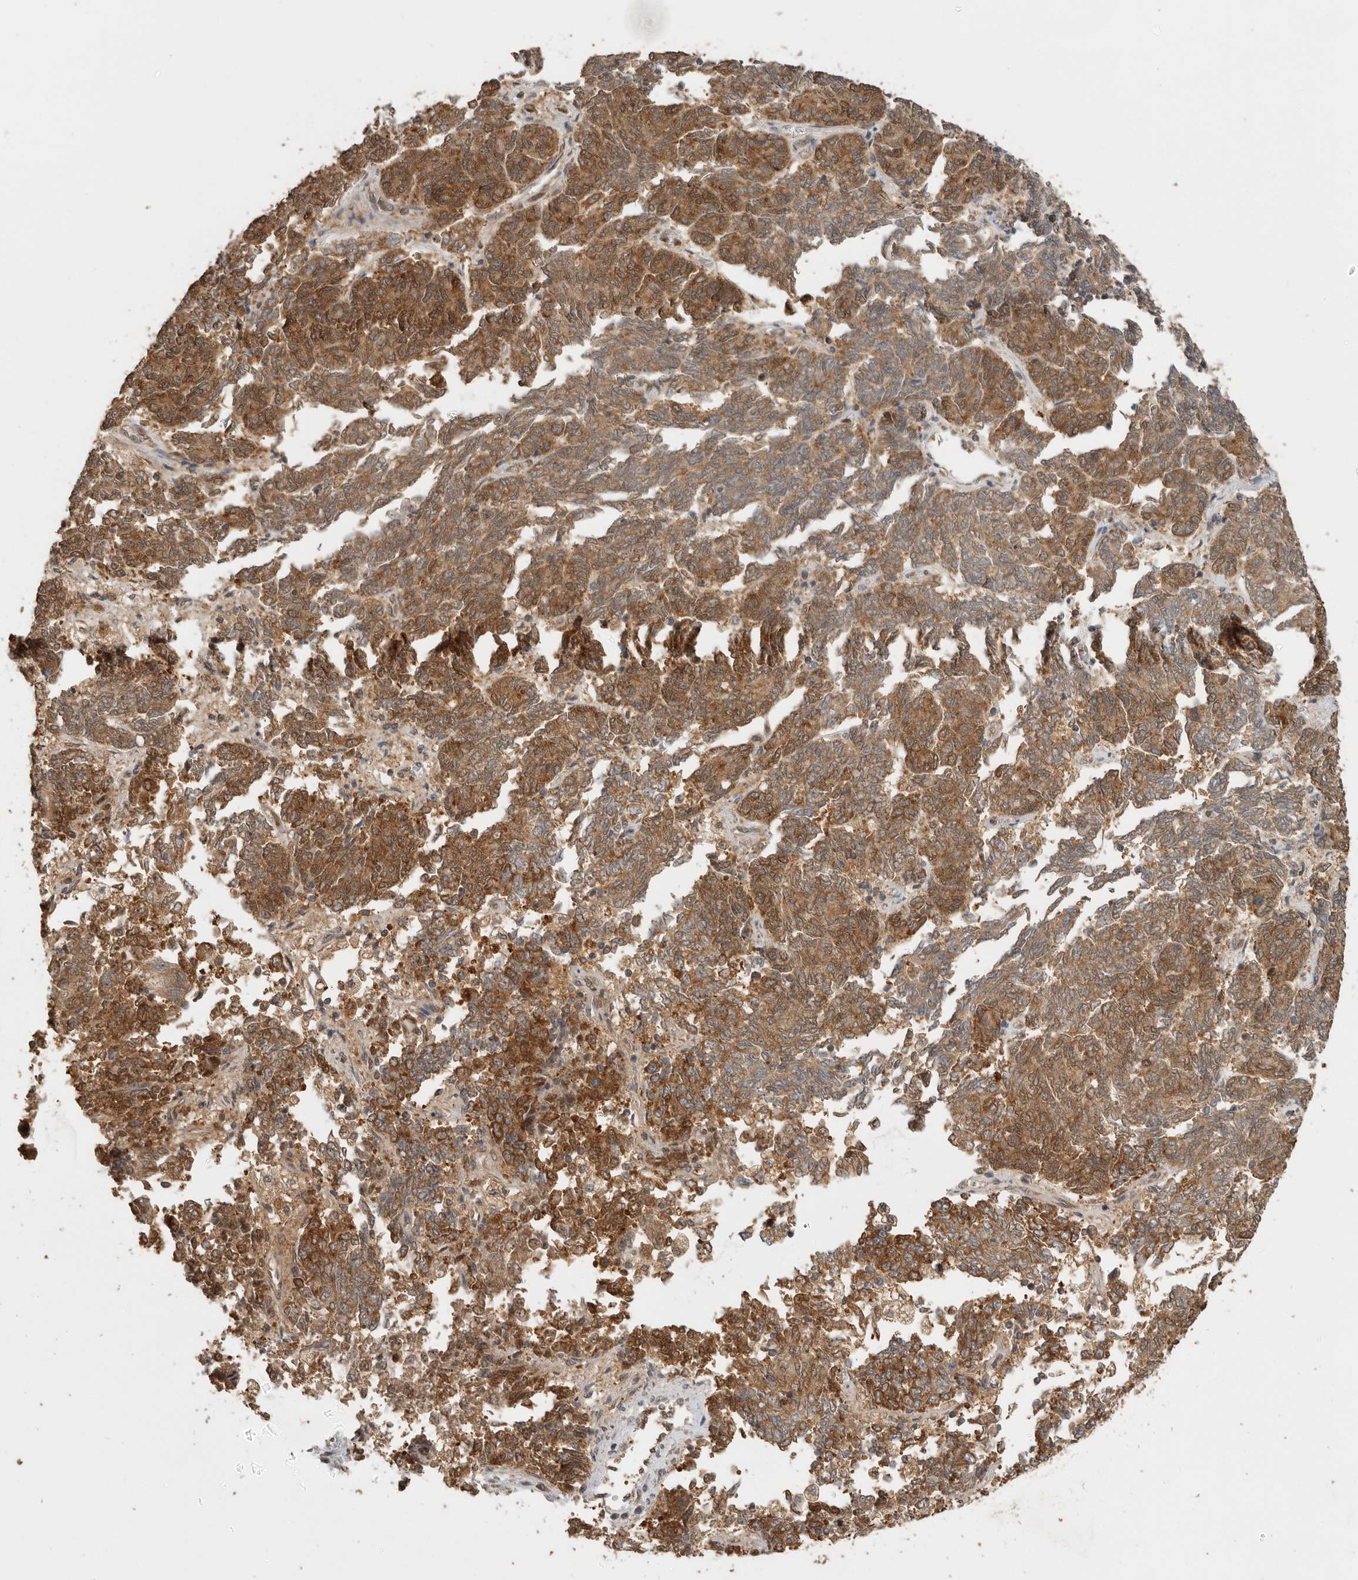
{"staining": {"intensity": "strong", "quantity": ">75%", "location": "cytoplasmic/membranous"}, "tissue": "endometrial cancer", "cell_type": "Tumor cells", "image_type": "cancer", "snomed": [{"axis": "morphology", "description": "Adenocarcinoma, NOS"}, {"axis": "topography", "description": "Endometrium"}], "caption": "A high-resolution image shows IHC staining of endometrial adenocarcinoma, which shows strong cytoplasmic/membranous expression in about >75% of tumor cells.", "gene": "CCT8", "patient": {"sex": "female", "age": 80}}